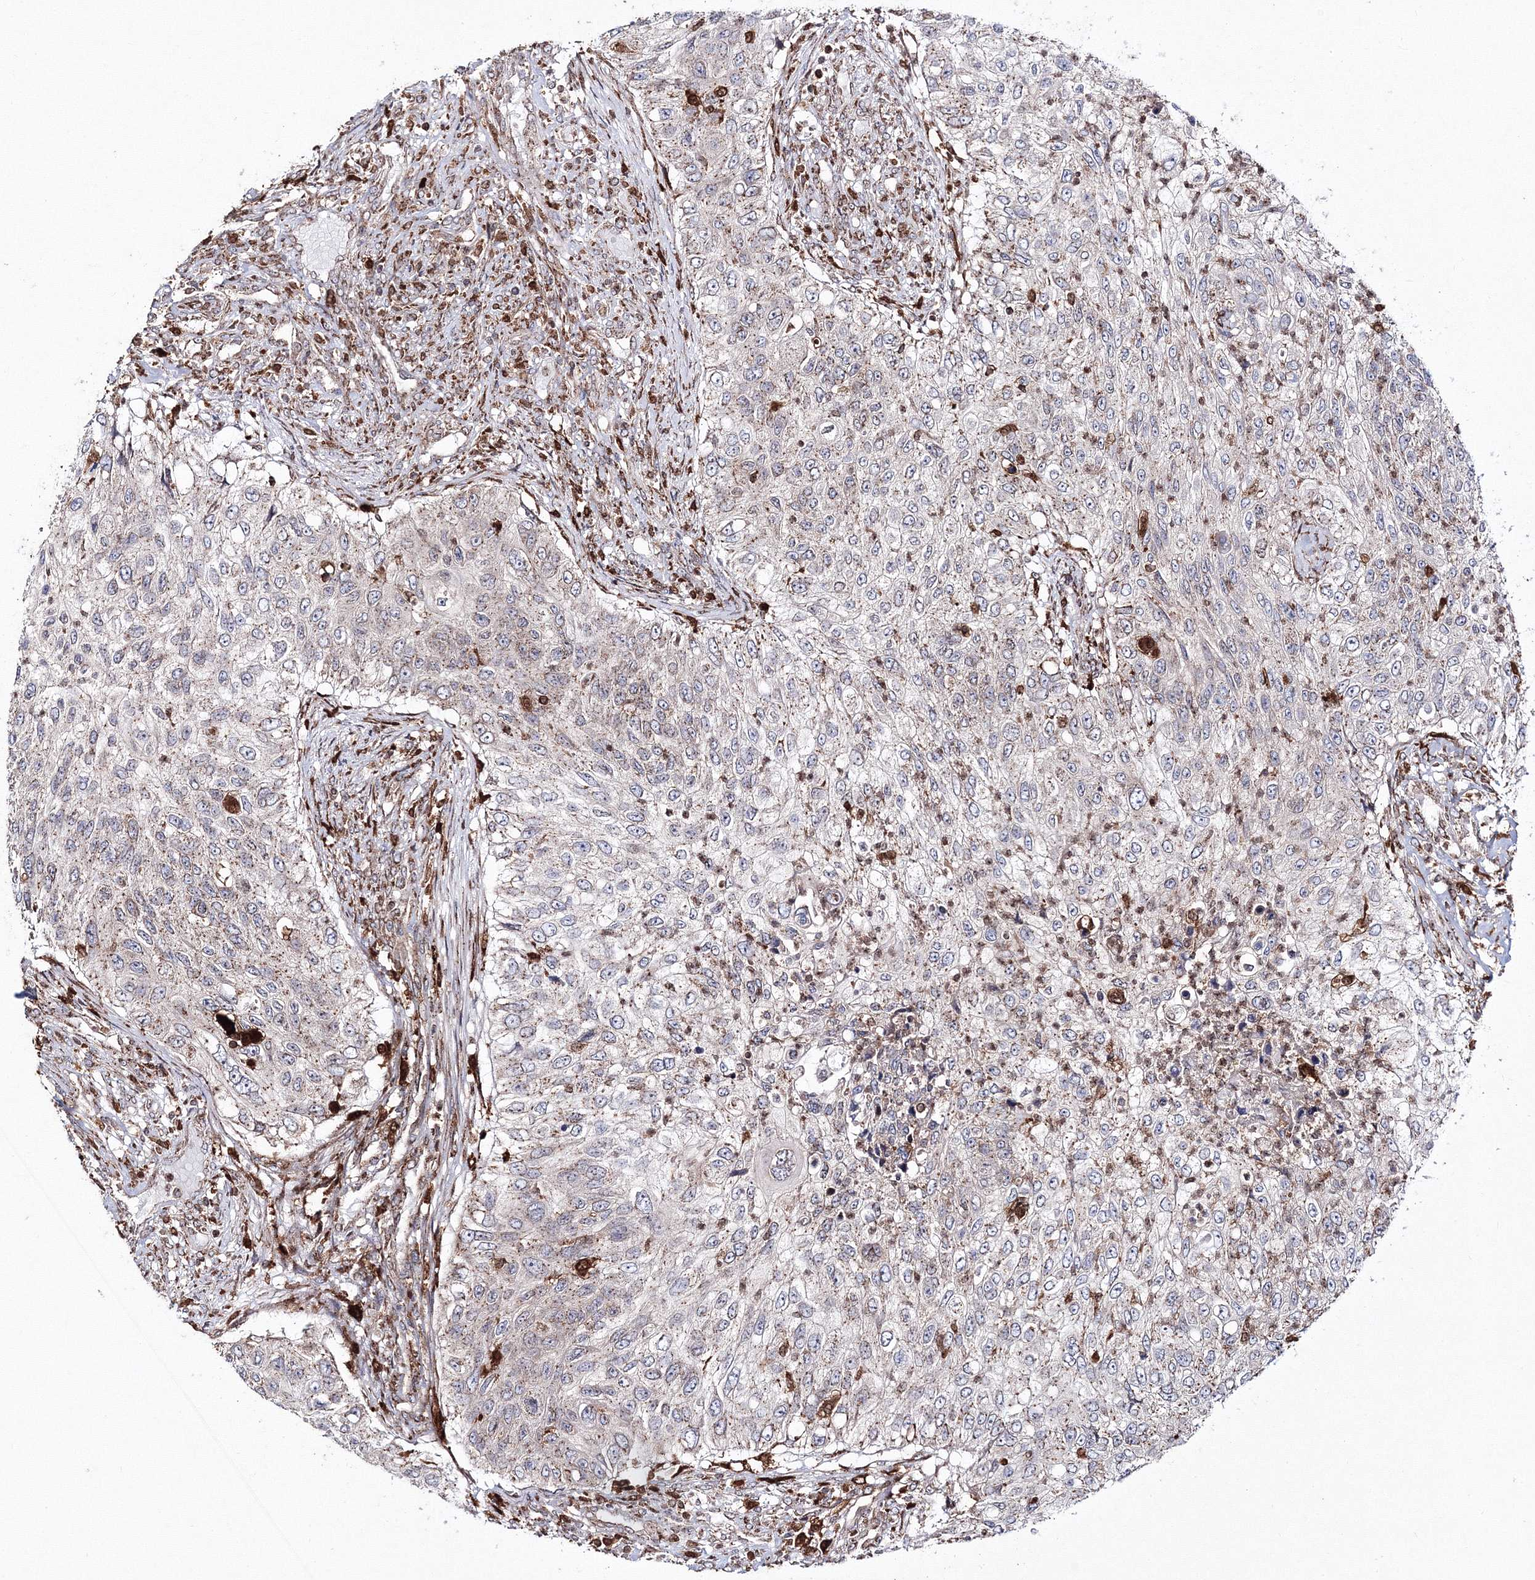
{"staining": {"intensity": "moderate", "quantity": "25%-75%", "location": "cytoplasmic/membranous"}, "tissue": "urothelial cancer", "cell_type": "Tumor cells", "image_type": "cancer", "snomed": [{"axis": "morphology", "description": "Urothelial carcinoma, High grade"}, {"axis": "topography", "description": "Urinary bladder"}], "caption": "The image demonstrates a brown stain indicating the presence of a protein in the cytoplasmic/membranous of tumor cells in high-grade urothelial carcinoma. (IHC, brightfield microscopy, high magnification).", "gene": "ARCN1", "patient": {"sex": "female", "age": 60}}